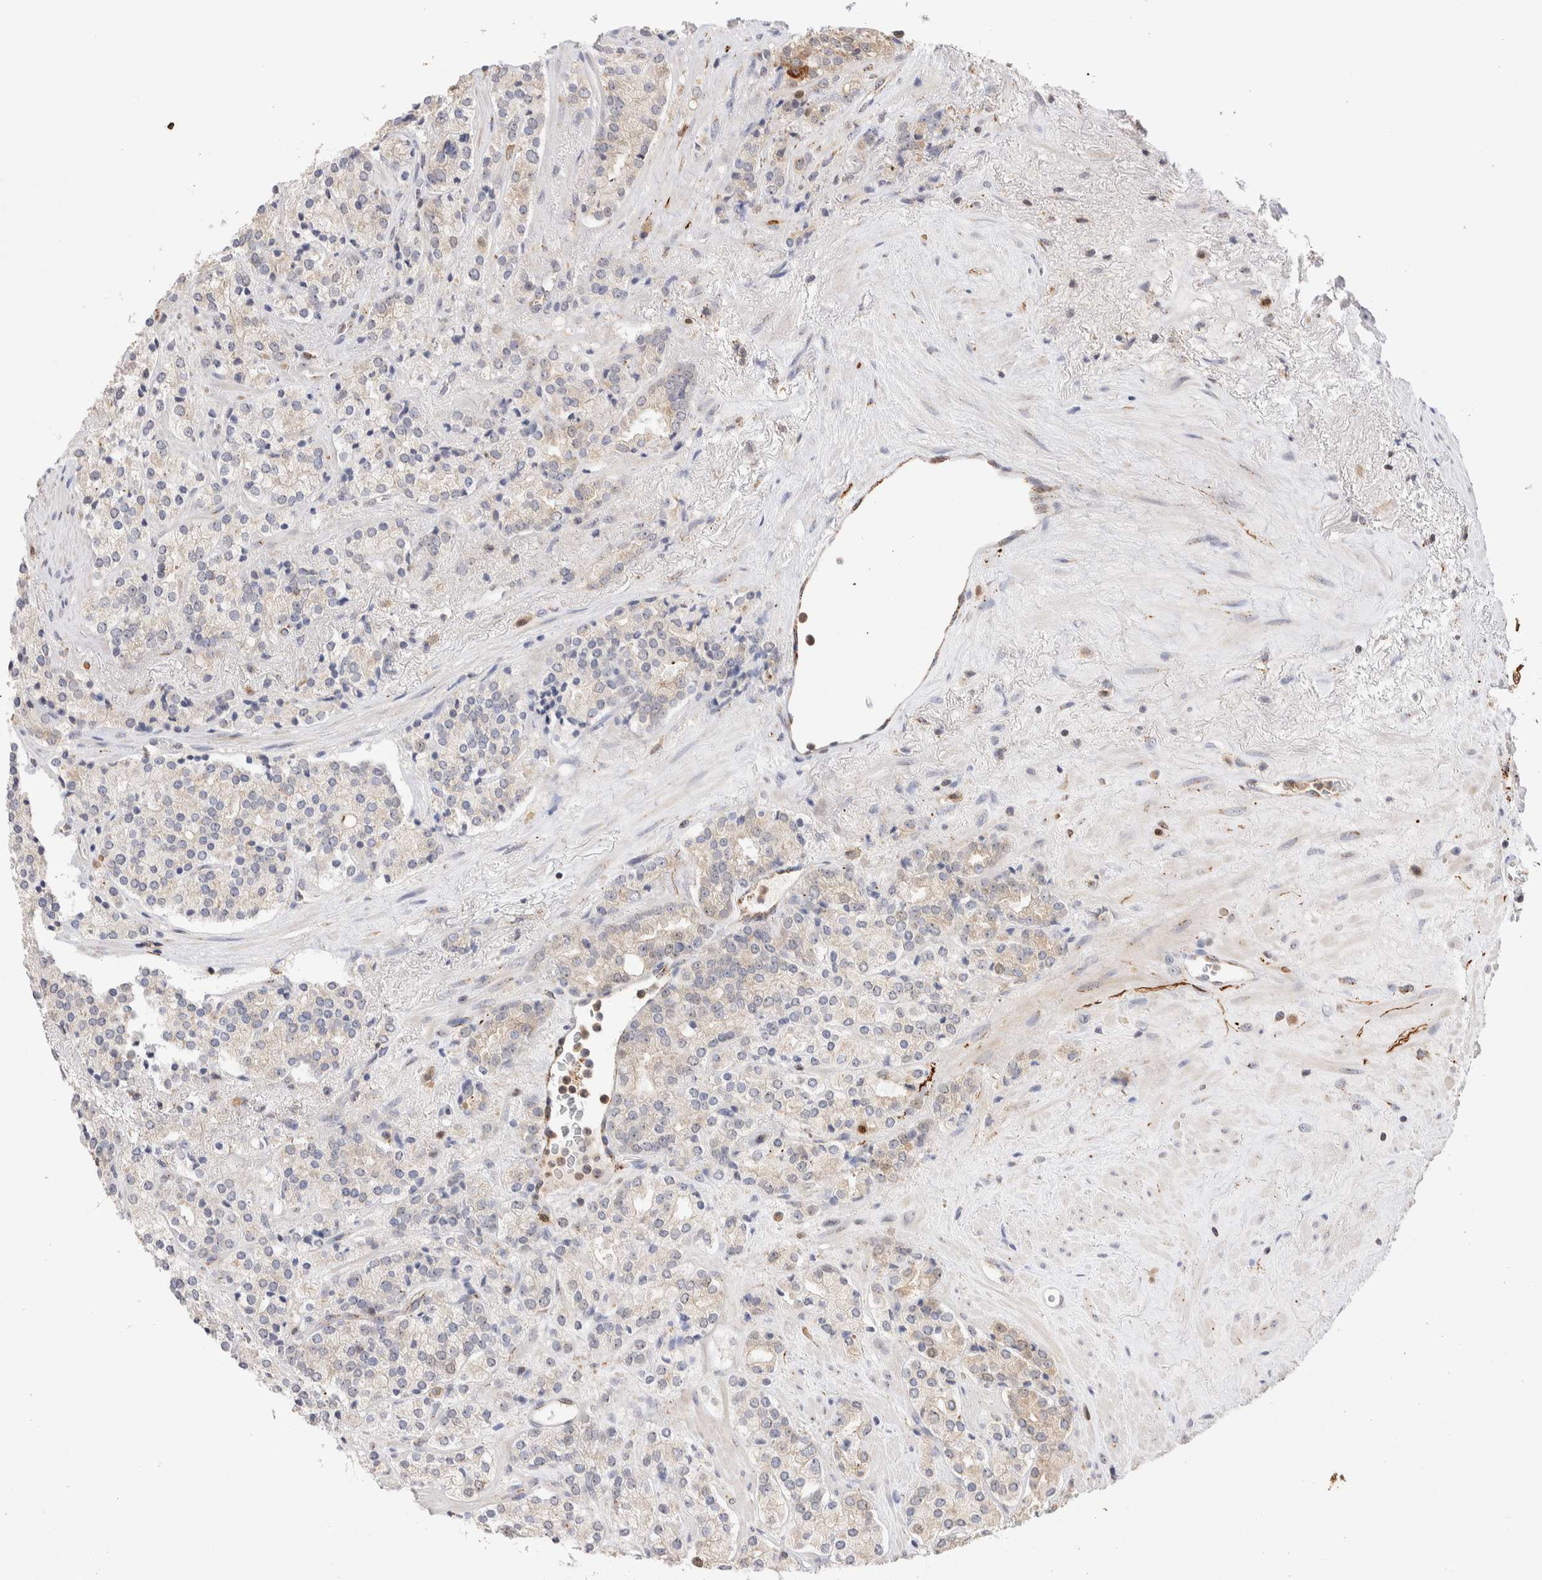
{"staining": {"intensity": "moderate", "quantity": "<25%", "location": "cytoplasmic/membranous"}, "tissue": "prostate cancer", "cell_type": "Tumor cells", "image_type": "cancer", "snomed": [{"axis": "morphology", "description": "Adenocarcinoma, High grade"}, {"axis": "topography", "description": "Prostate"}], "caption": "The histopathology image displays staining of prostate adenocarcinoma (high-grade), revealing moderate cytoplasmic/membranous protein positivity (brown color) within tumor cells.", "gene": "NSMAF", "patient": {"sex": "male", "age": 71}}